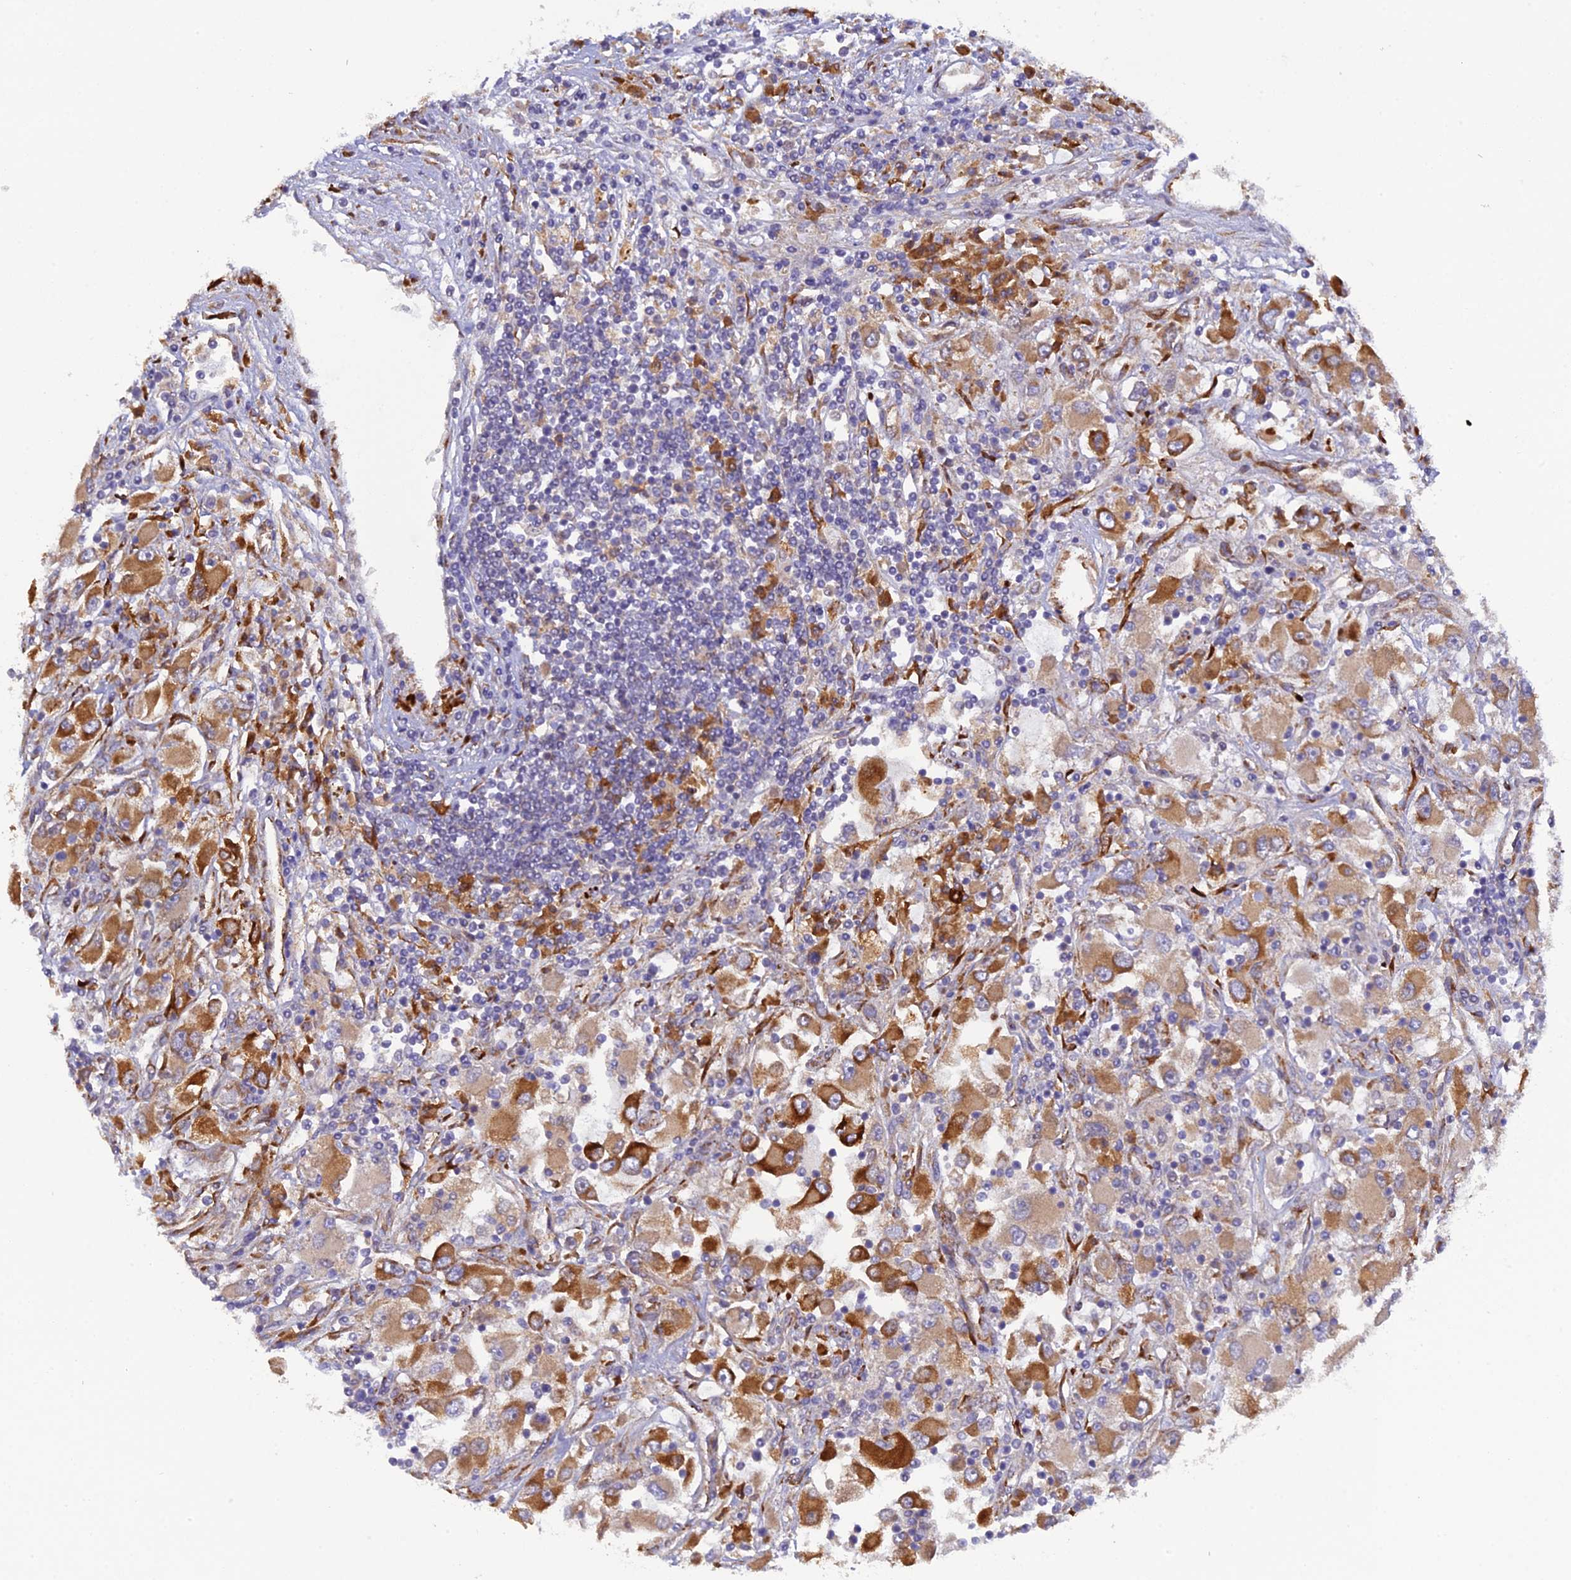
{"staining": {"intensity": "strong", "quantity": "<25%", "location": "cytoplasmic/membranous"}, "tissue": "renal cancer", "cell_type": "Tumor cells", "image_type": "cancer", "snomed": [{"axis": "morphology", "description": "Adenocarcinoma, NOS"}, {"axis": "topography", "description": "Kidney"}], "caption": "Renal cancer stained with a protein marker shows strong staining in tumor cells.", "gene": "P3H3", "patient": {"sex": "female", "age": 52}}